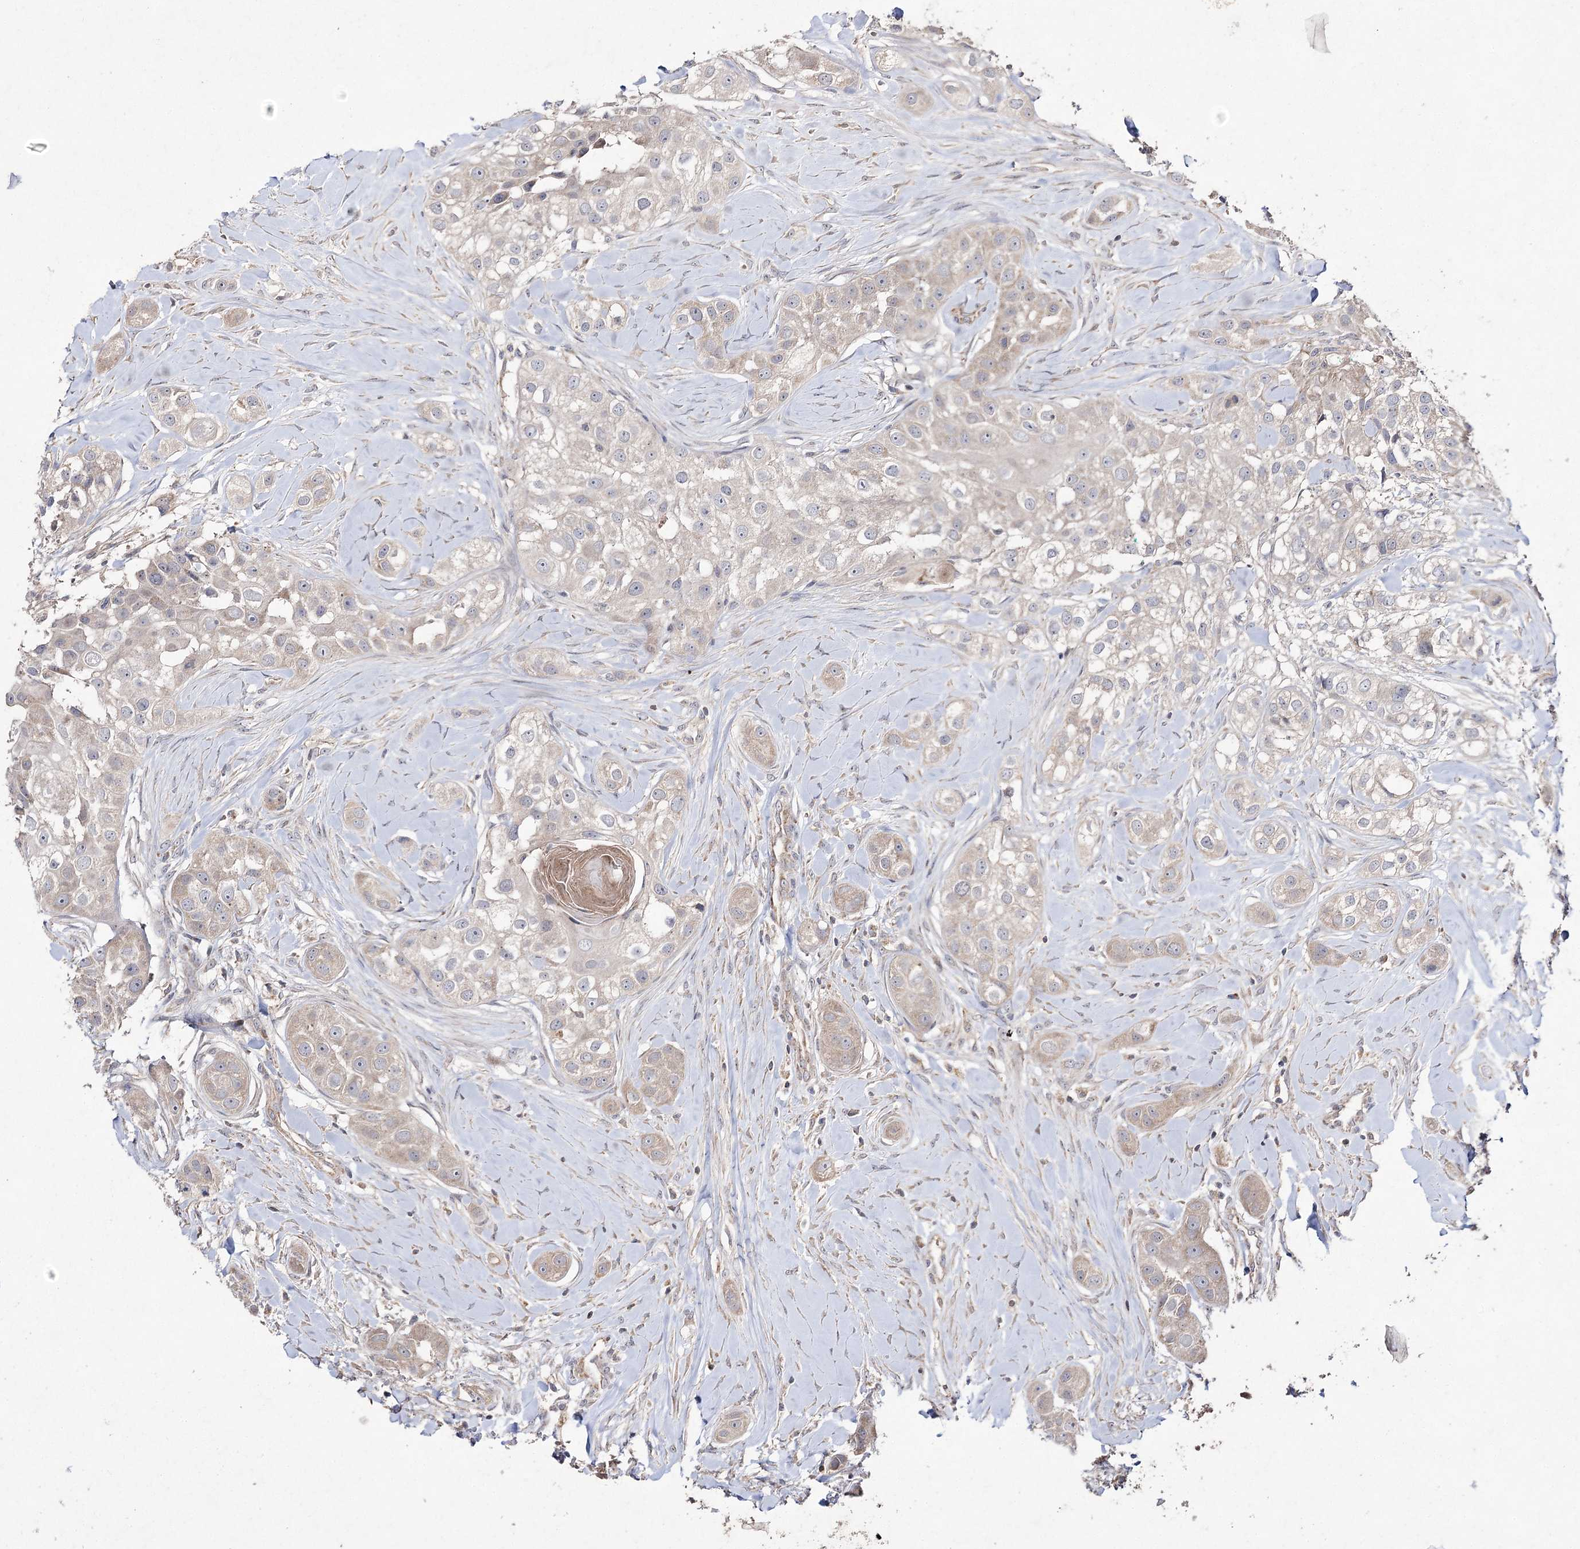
{"staining": {"intensity": "weak", "quantity": "<25%", "location": "cytoplasmic/membranous"}, "tissue": "head and neck cancer", "cell_type": "Tumor cells", "image_type": "cancer", "snomed": [{"axis": "morphology", "description": "Normal tissue, NOS"}, {"axis": "morphology", "description": "Squamous cell carcinoma, NOS"}, {"axis": "topography", "description": "Skeletal muscle"}, {"axis": "topography", "description": "Head-Neck"}], "caption": "High magnification brightfield microscopy of squamous cell carcinoma (head and neck) stained with DAB (brown) and counterstained with hematoxylin (blue): tumor cells show no significant staining.", "gene": "FANCL", "patient": {"sex": "male", "age": 51}}